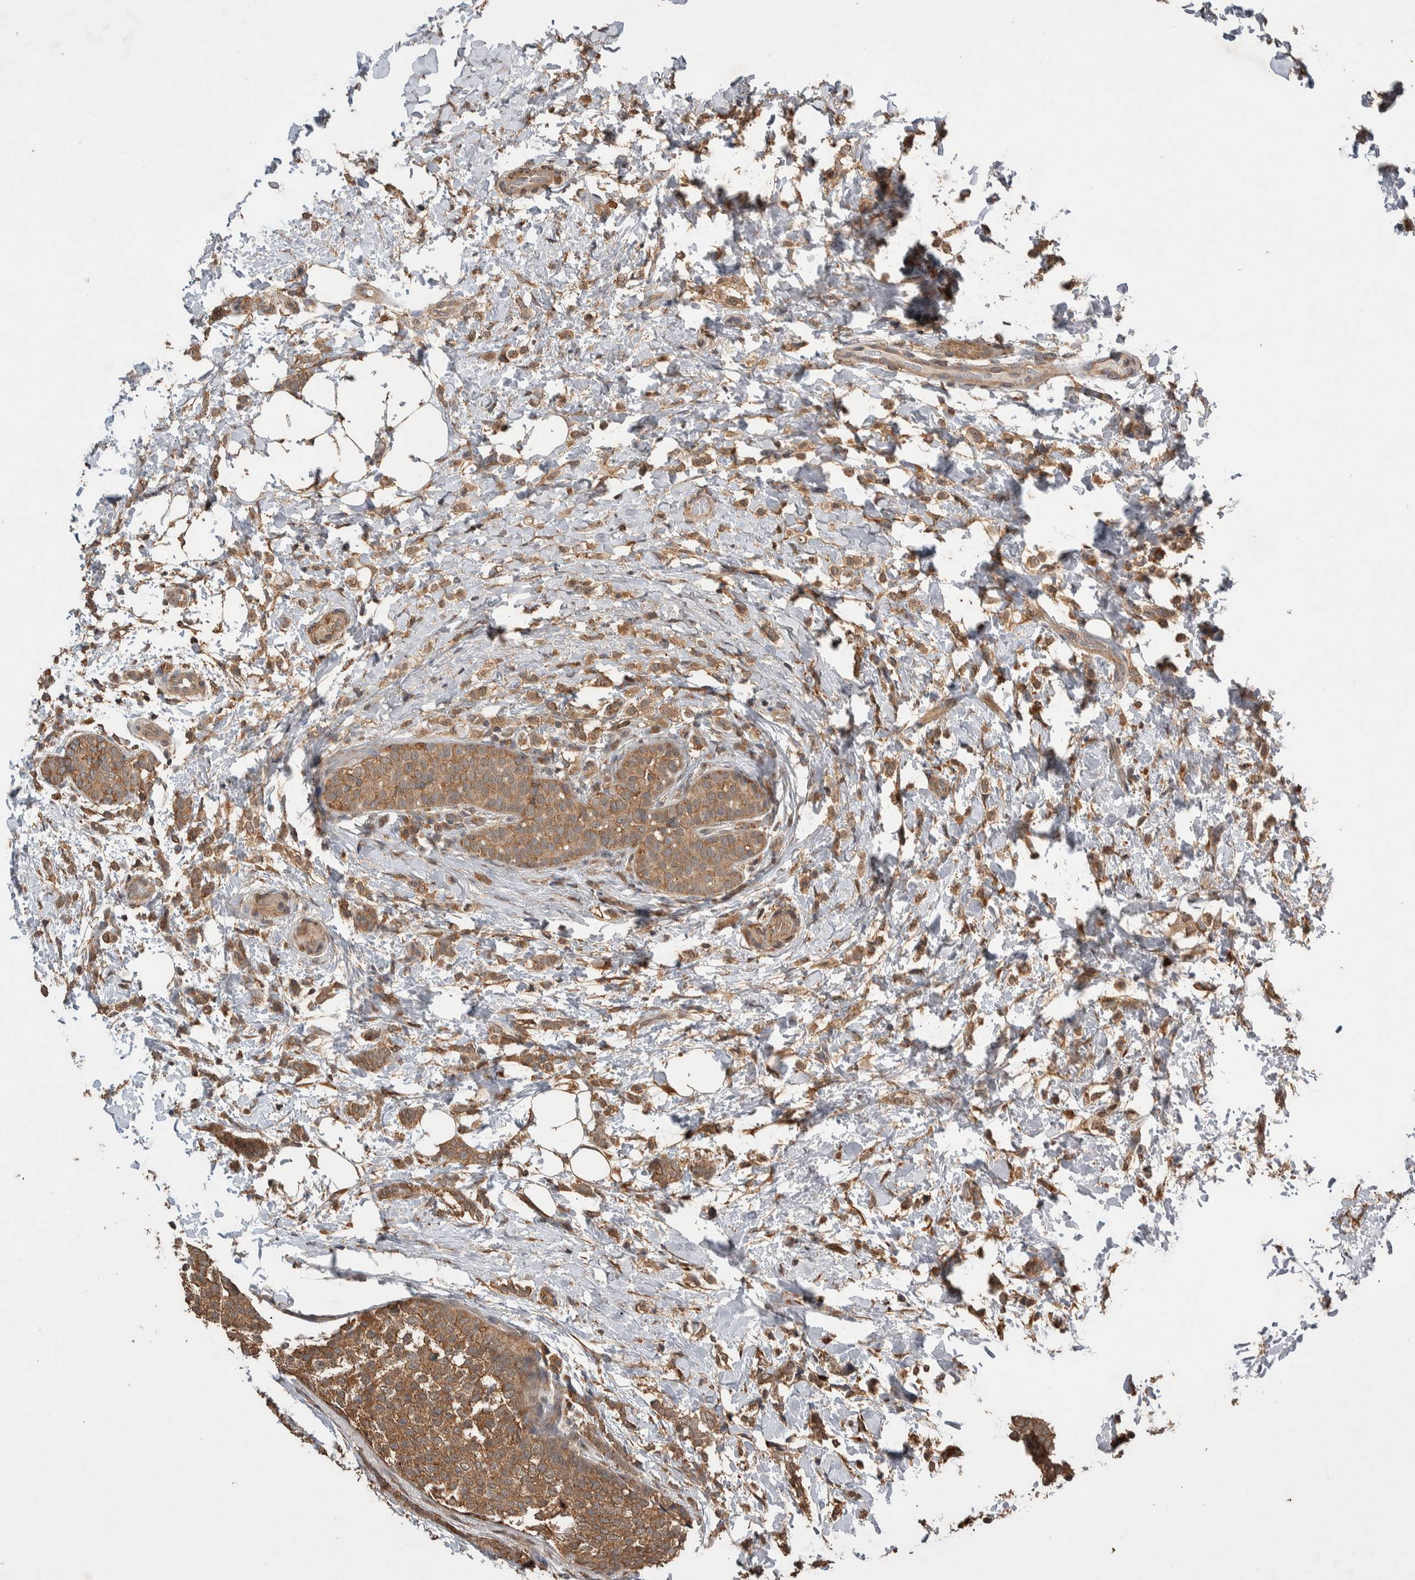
{"staining": {"intensity": "moderate", "quantity": ">75%", "location": "cytoplasmic/membranous"}, "tissue": "breast cancer", "cell_type": "Tumor cells", "image_type": "cancer", "snomed": [{"axis": "morphology", "description": "Lobular carcinoma"}, {"axis": "topography", "description": "Breast"}], "caption": "Breast lobular carcinoma stained with DAB immunohistochemistry demonstrates medium levels of moderate cytoplasmic/membranous expression in approximately >75% of tumor cells.", "gene": "DVL2", "patient": {"sex": "female", "age": 50}}